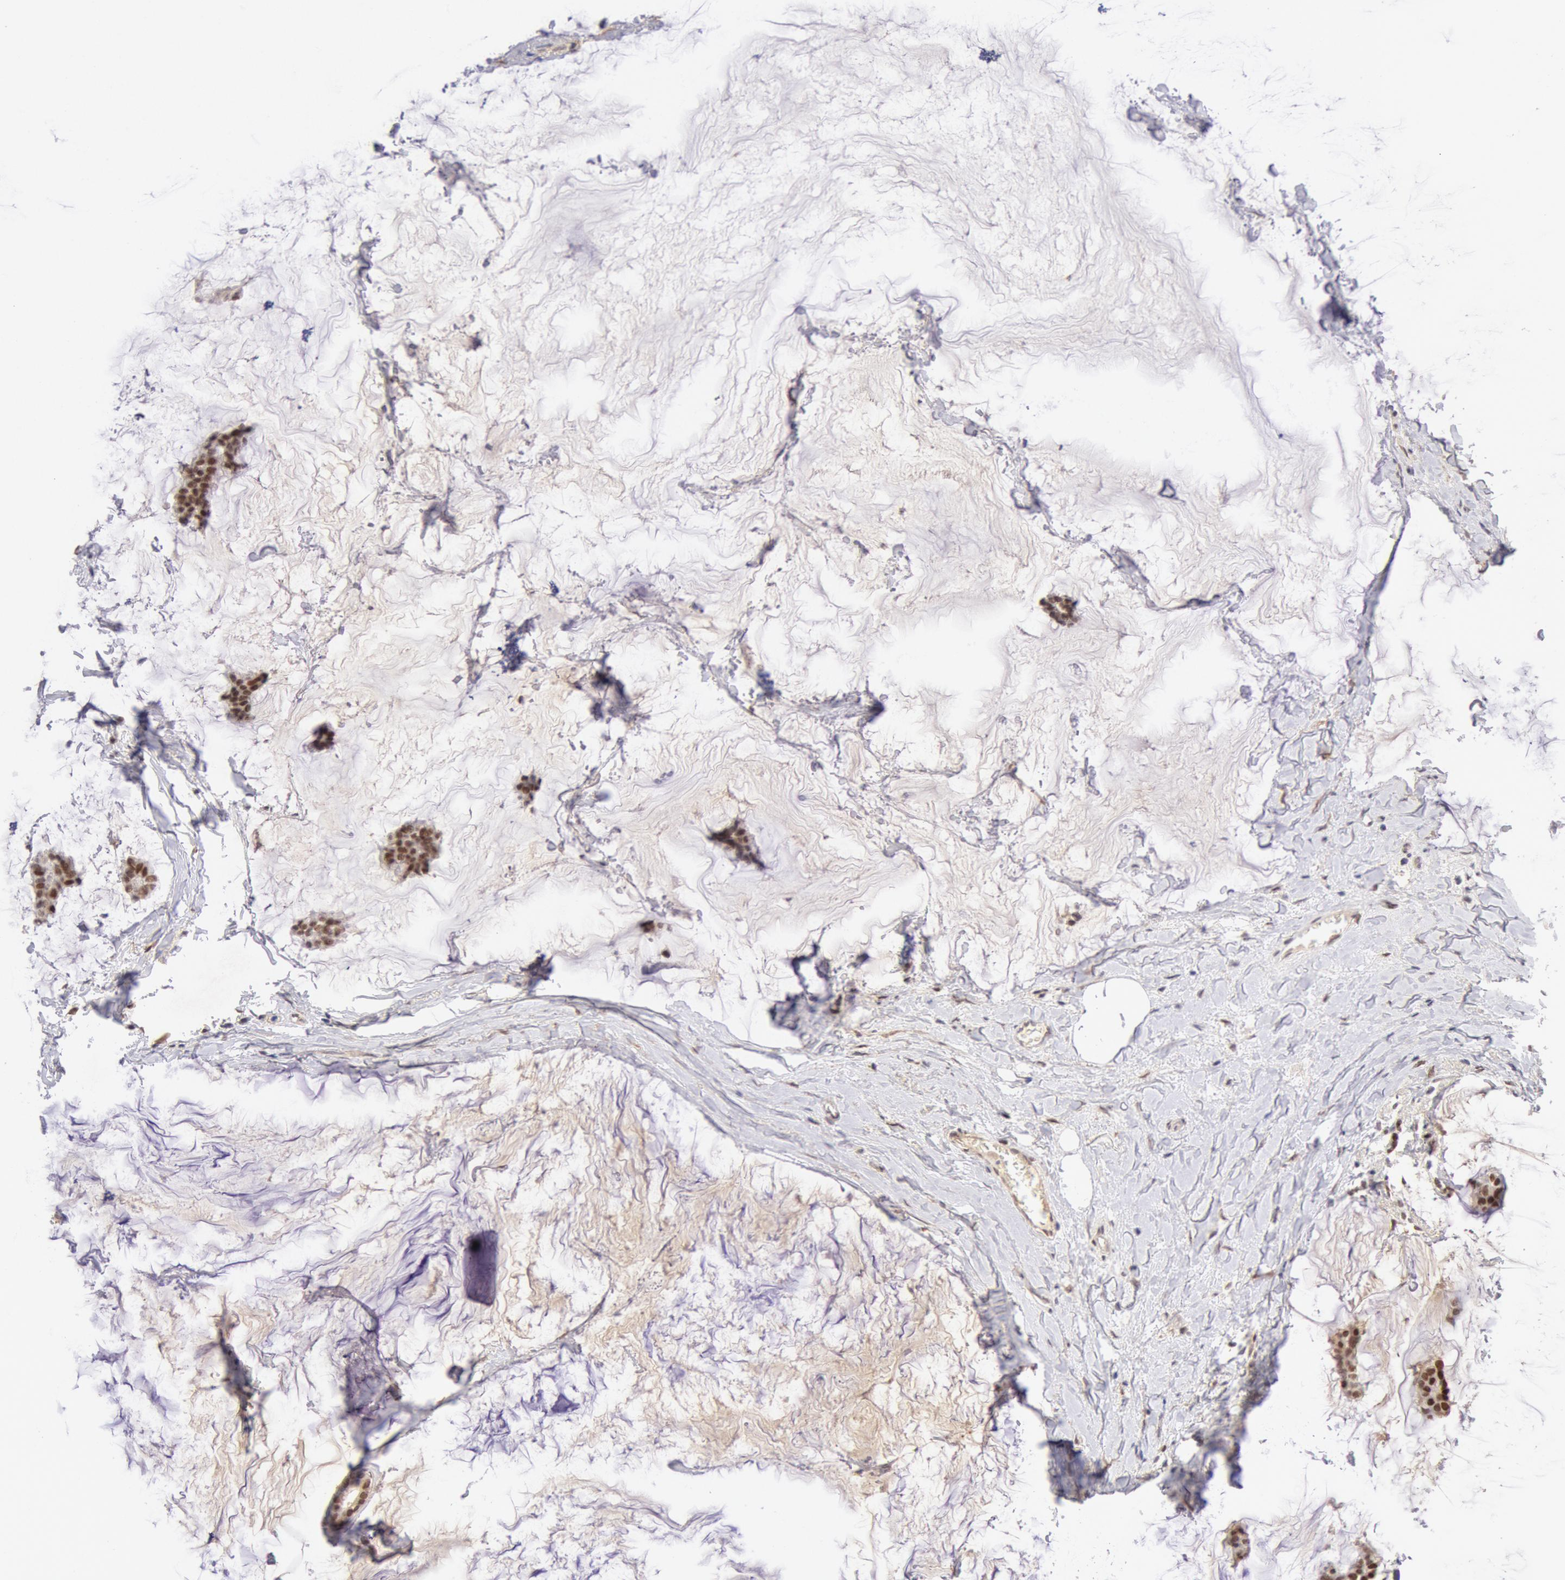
{"staining": {"intensity": "moderate", "quantity": ">75%", "location": "nuclear"}, "tissue": "breast cancer", "cell_type": "Tumor cells", "image_type": "cancer", "snomed": [{"axis": "morphology", "description": "Duct carcinoma"}, {"axis": "topography", "description": "Breast"}], "caption": "An immunohistochemistry photomicrograph of tumor tissue is shown. Protein staining in brown labels moderate nuclear positivity in breast invasive ductal carcinoma within tumor cells.", "gene": "CDKN2B", "patient": {"sex": "female", "age": 93}}